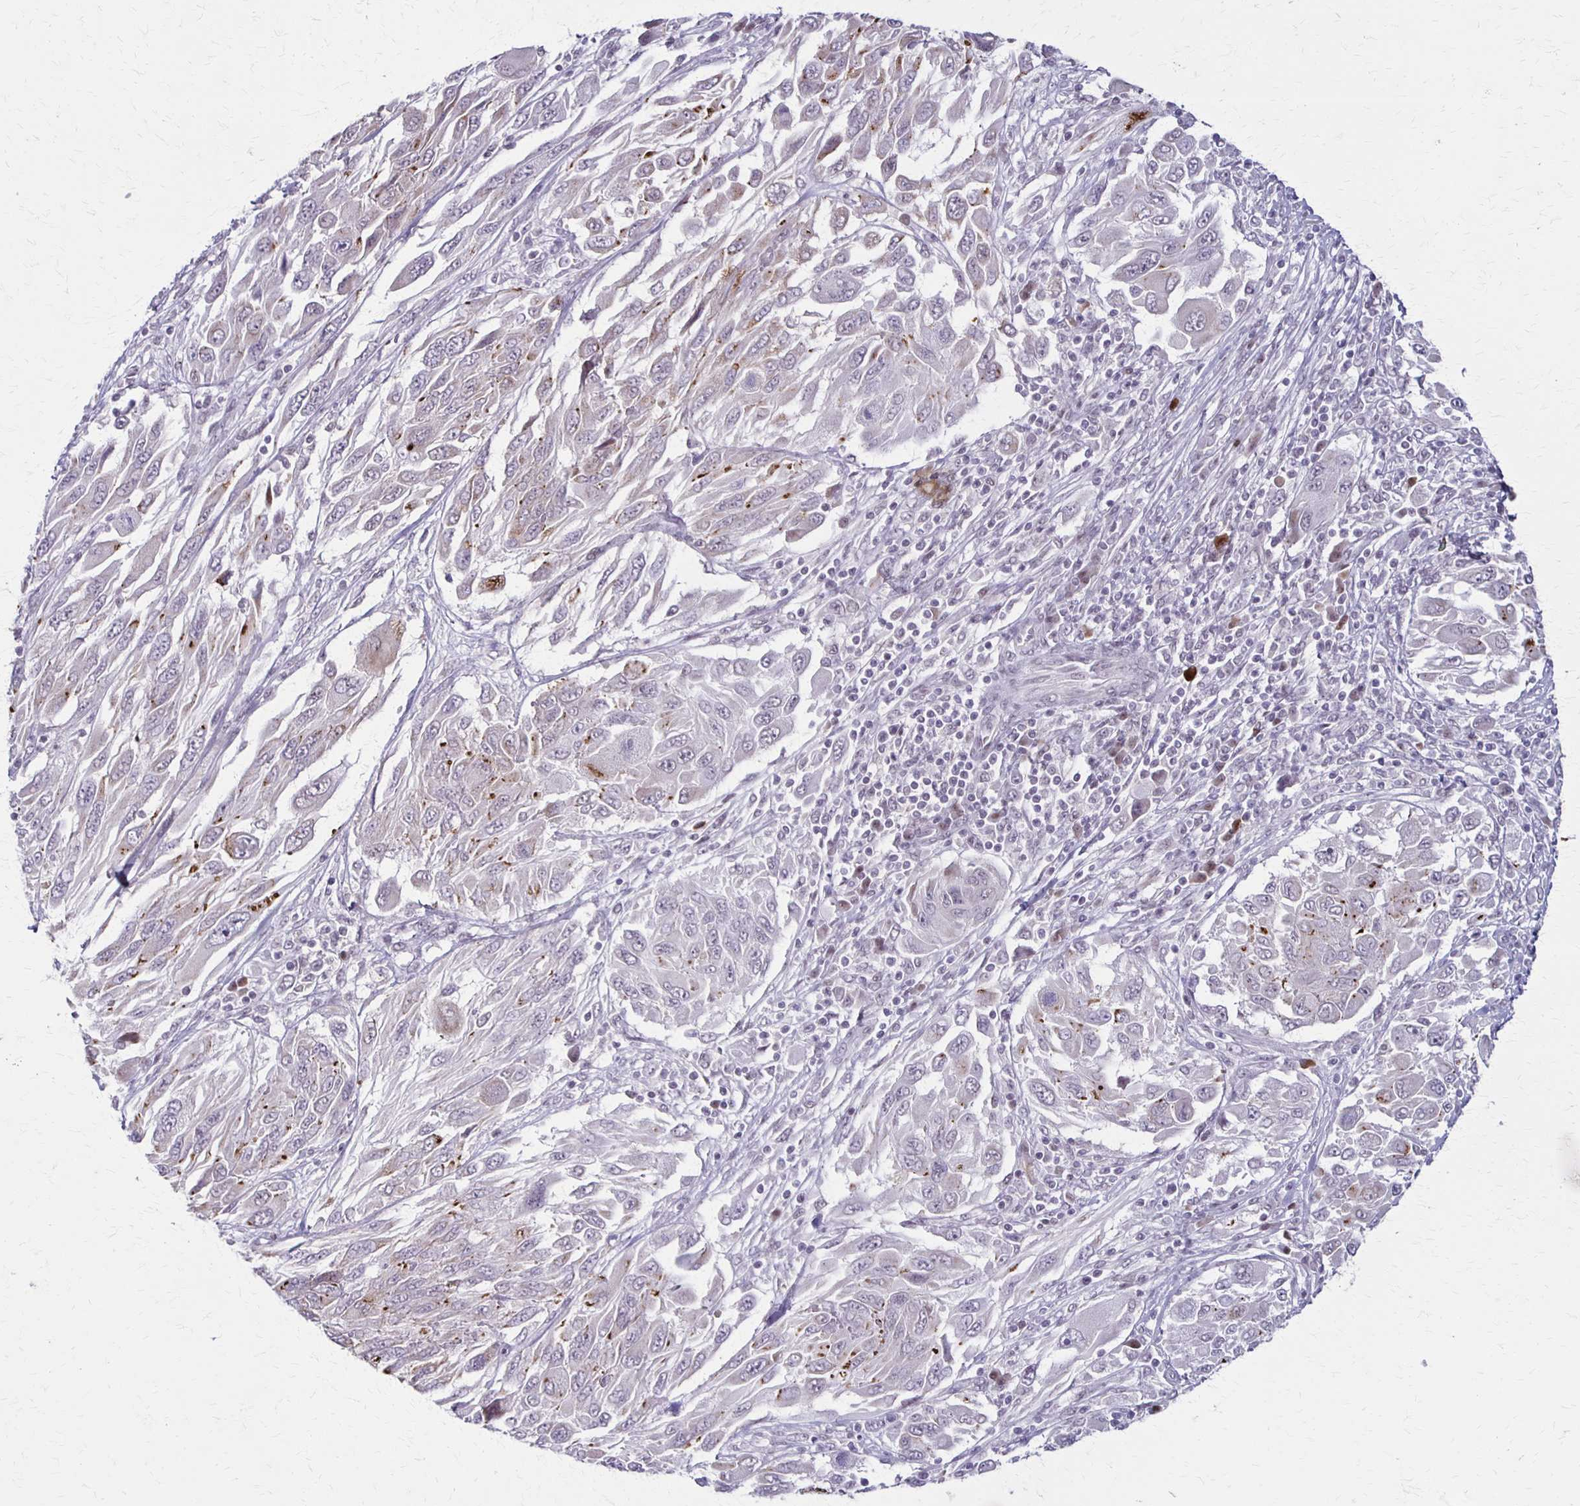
{"staining": {"intensity": "weak", "quantity": "<25%", "location": "cytoplasmic/membranous"}, "tissue": "melanoma", "cell_type": "Tumor cells", "image_type": "cancer", "snomed": [{"axis": "morphology", "description": "Malignant melanoma, NOS"}, {"axis": "topography", "description": "Skin"}], "caption": "High power microscopy image of an immunohistochemistry (IHC) histopathology image of melanoma, revealing no significant staining in tumor cells. (IHC, brightfield microscopy, high magnification).", "gene": "SLC35E2B", "patient": {"sex": "female", "age": 91}}